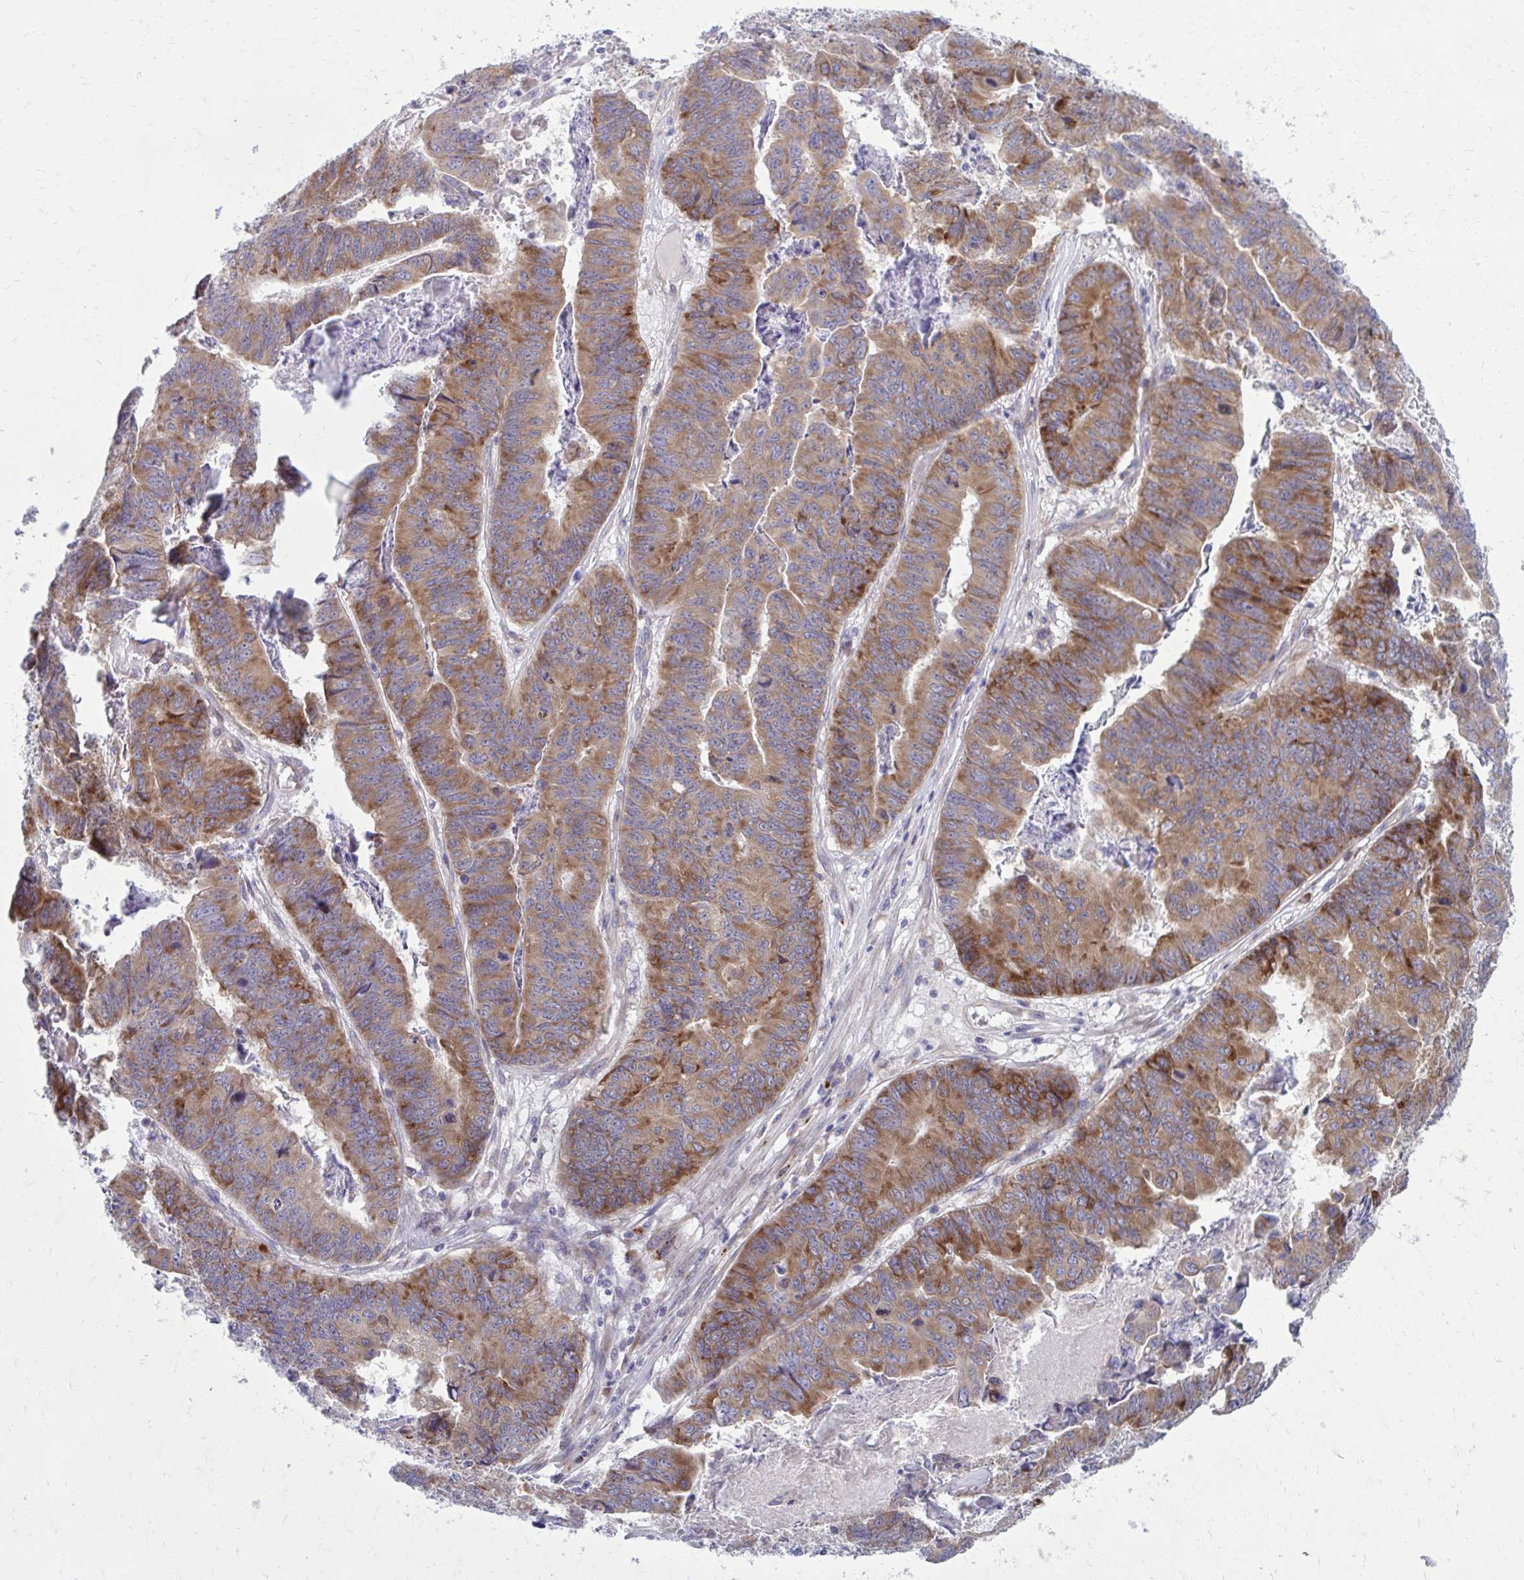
{"staining": {"intensity": "moderate", "quantity": ">75%", "location": "cytoplasmic/membranous"}, "tissue": "stomach cancer", "cell_type": "Tumor cells", "image_type": "cancer", "snomed": [{"axis": "morphology", "description": "Adenocarcinoma, NOS"}, {"axis": "topography", "description": "Stomach, lower"}], "caption": "DAB immunohistochemical staining of adenocarcinoma (stomach) shows moderate cytoplasmic/membranous protein positivity in approximately >75% of tumor cells. The staining was performed using DAB (3,3'-diaminobenzidine) to visualize the protein expression in brown, while the nuclei were stained in blue with hematoxylin (Magnification: 20x).", "gene": "GIGYF2", "patient": {"sex": "male", "age": 77}}